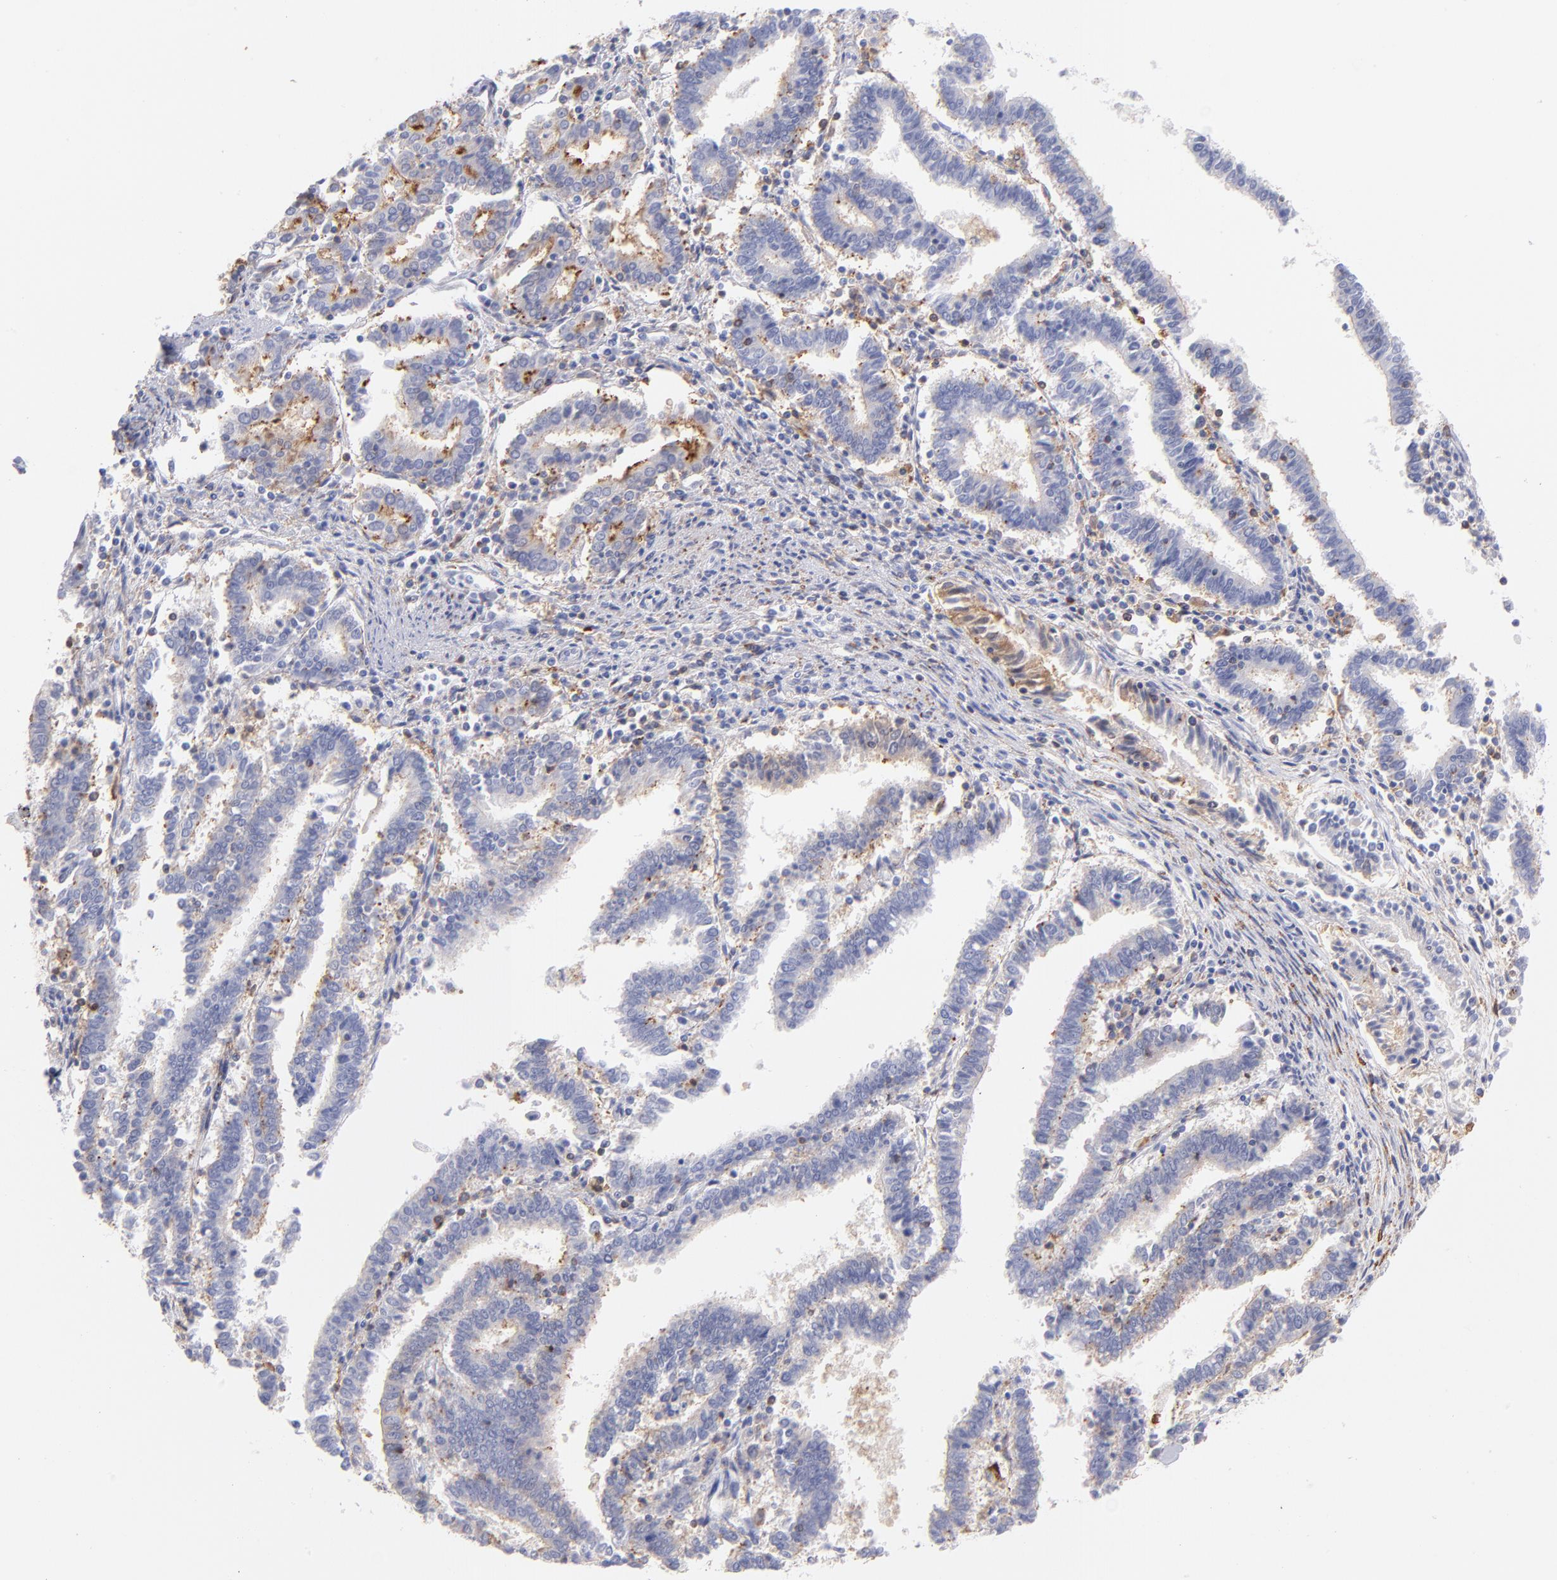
{"staining": {"intensity": "moderate", "quantity": ">75%", "location": "cytoplasmic/membranous"}, "tissue": "endometrial cancer", "cell_type": "Tumor cells", "image_type": "cancer", "snomed": [{"axis": "morphology", "description": "Adenocarcinoma, NOS"}, {"axis": "topography", "description": "Uterus"}], "caption": "There is medium levels of moderate cytoplasmic/membranous positivity in tumor cells of endometrial adenocarcinoma, as demonstrated by immunohistochemical staining (brown color).", "gene": "PRKCA", "patient": {"sex": "female", "age": 83}}